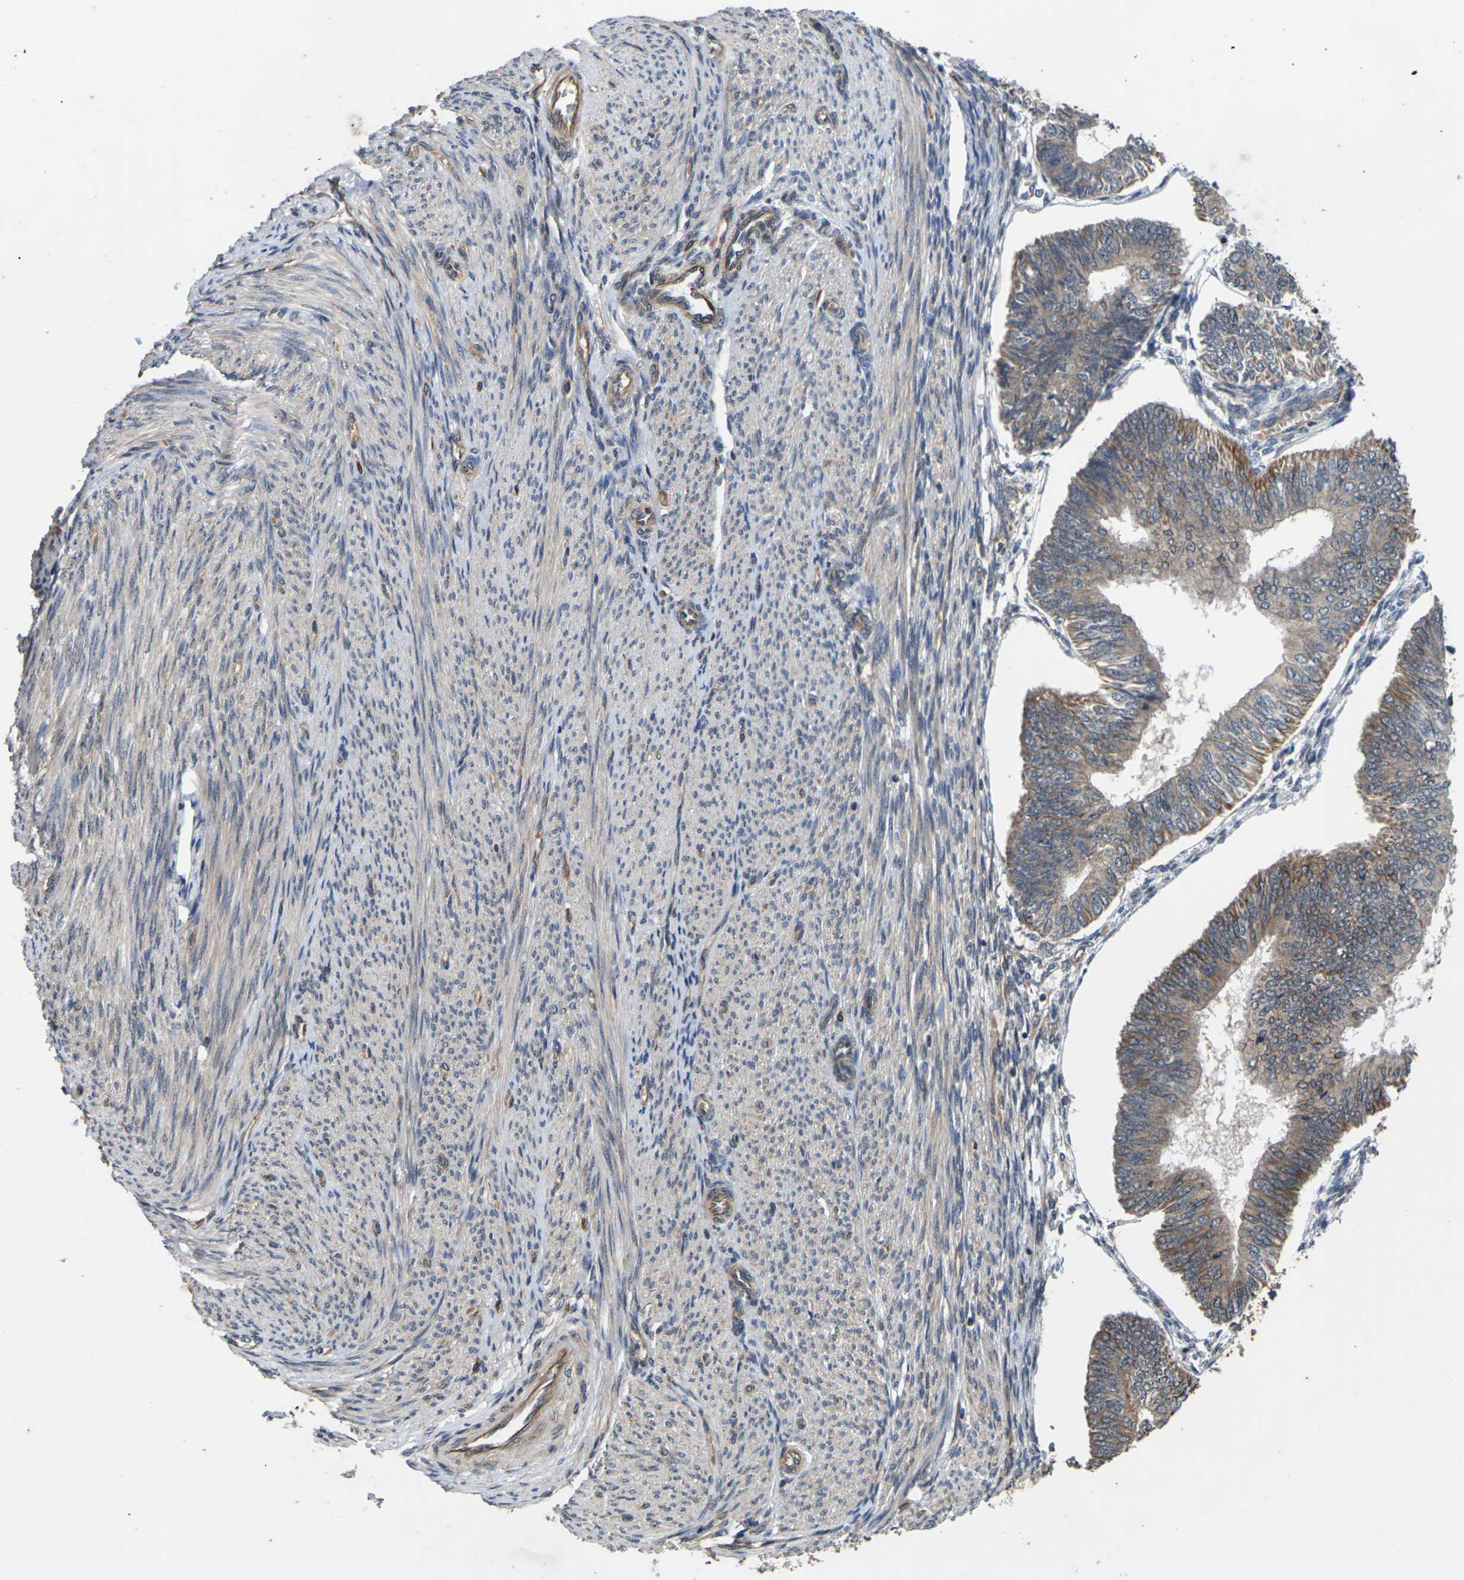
{"staining": {"intensity": "moderate", "quantity": ">75%", "location": "cytoplasmic/membranous"}, "tissue": "endometrial cancer", "cell_type": "Tumor cells", "image_type": "cancer", "snomed": [{"axis": "morphology", "description": "Adenocarcinoma, NOS"}, {"axis": "topography", "description": "Endometrium"}], "caption": "Immunohistochemical staining of human endometrial cancer shows moderate cytoplasmic/membranous protein positivity in approximately >75% of tumor cells.", "gene": "DKK2", "patient": {"sex": "female", "age": 58}}